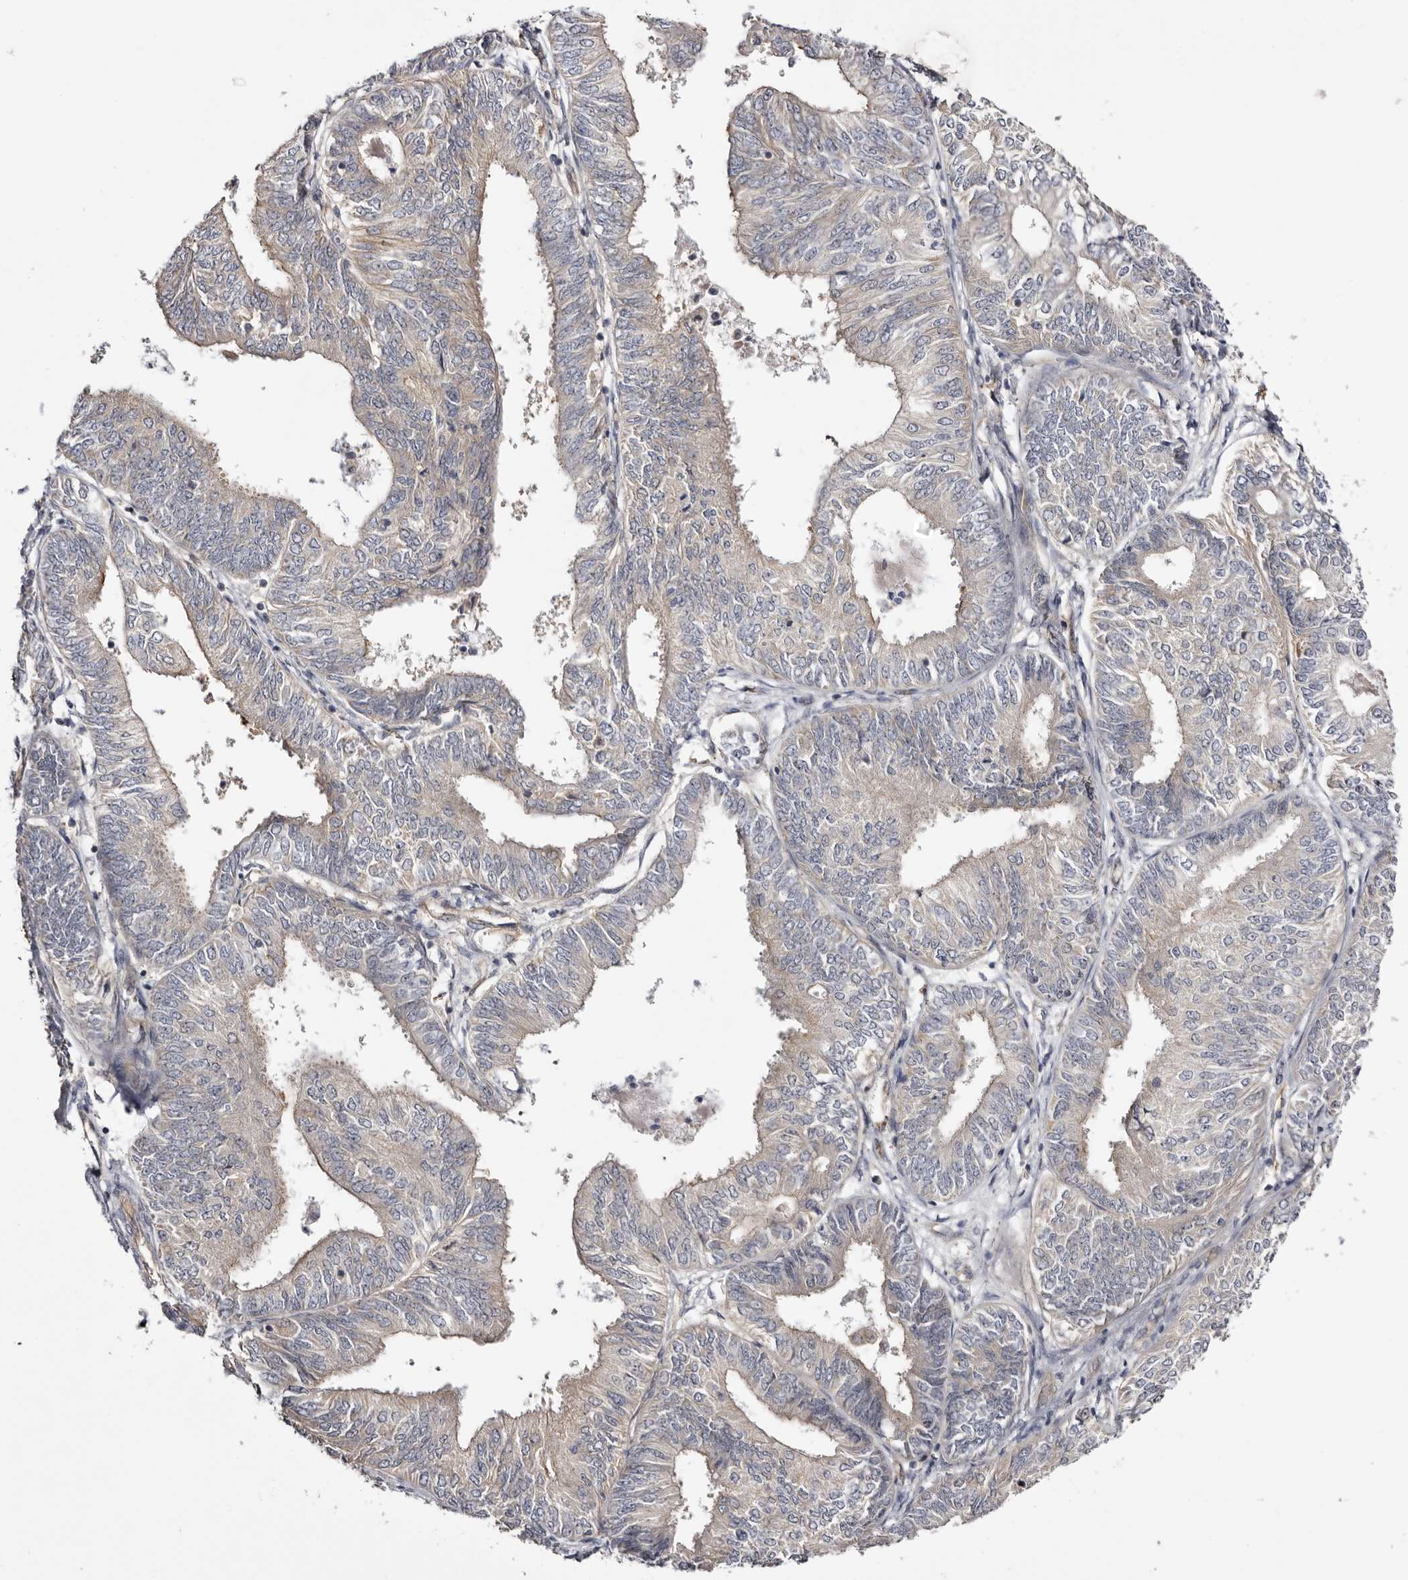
{"staining": {"intensity": "weak", "quantity": "25%-75%", "location": "cytoplasmic/membranous"}, "tissue": "endometrial cancer", "cell_type": "Tumor cells", "image_type": "cancer", "snomed": [{"axis": "morphology", "description": "Adenocarcinoma, NOS"}, {"axis": "topography", "description": "Endometrium"}], "caption": "Immunohistochemistry (IHC) (DAB (3,3'-diaminobenzidine)) staining of endometrial adenocarcinoma exhibits weak cytoplasmic/membranous protein expression in about 25%-75% of tumor cells. (Brightfield microscopy of DAB IHC at high magnification).", "gene": "PANK4", "patient": {"sex": "female", "age": 58}}